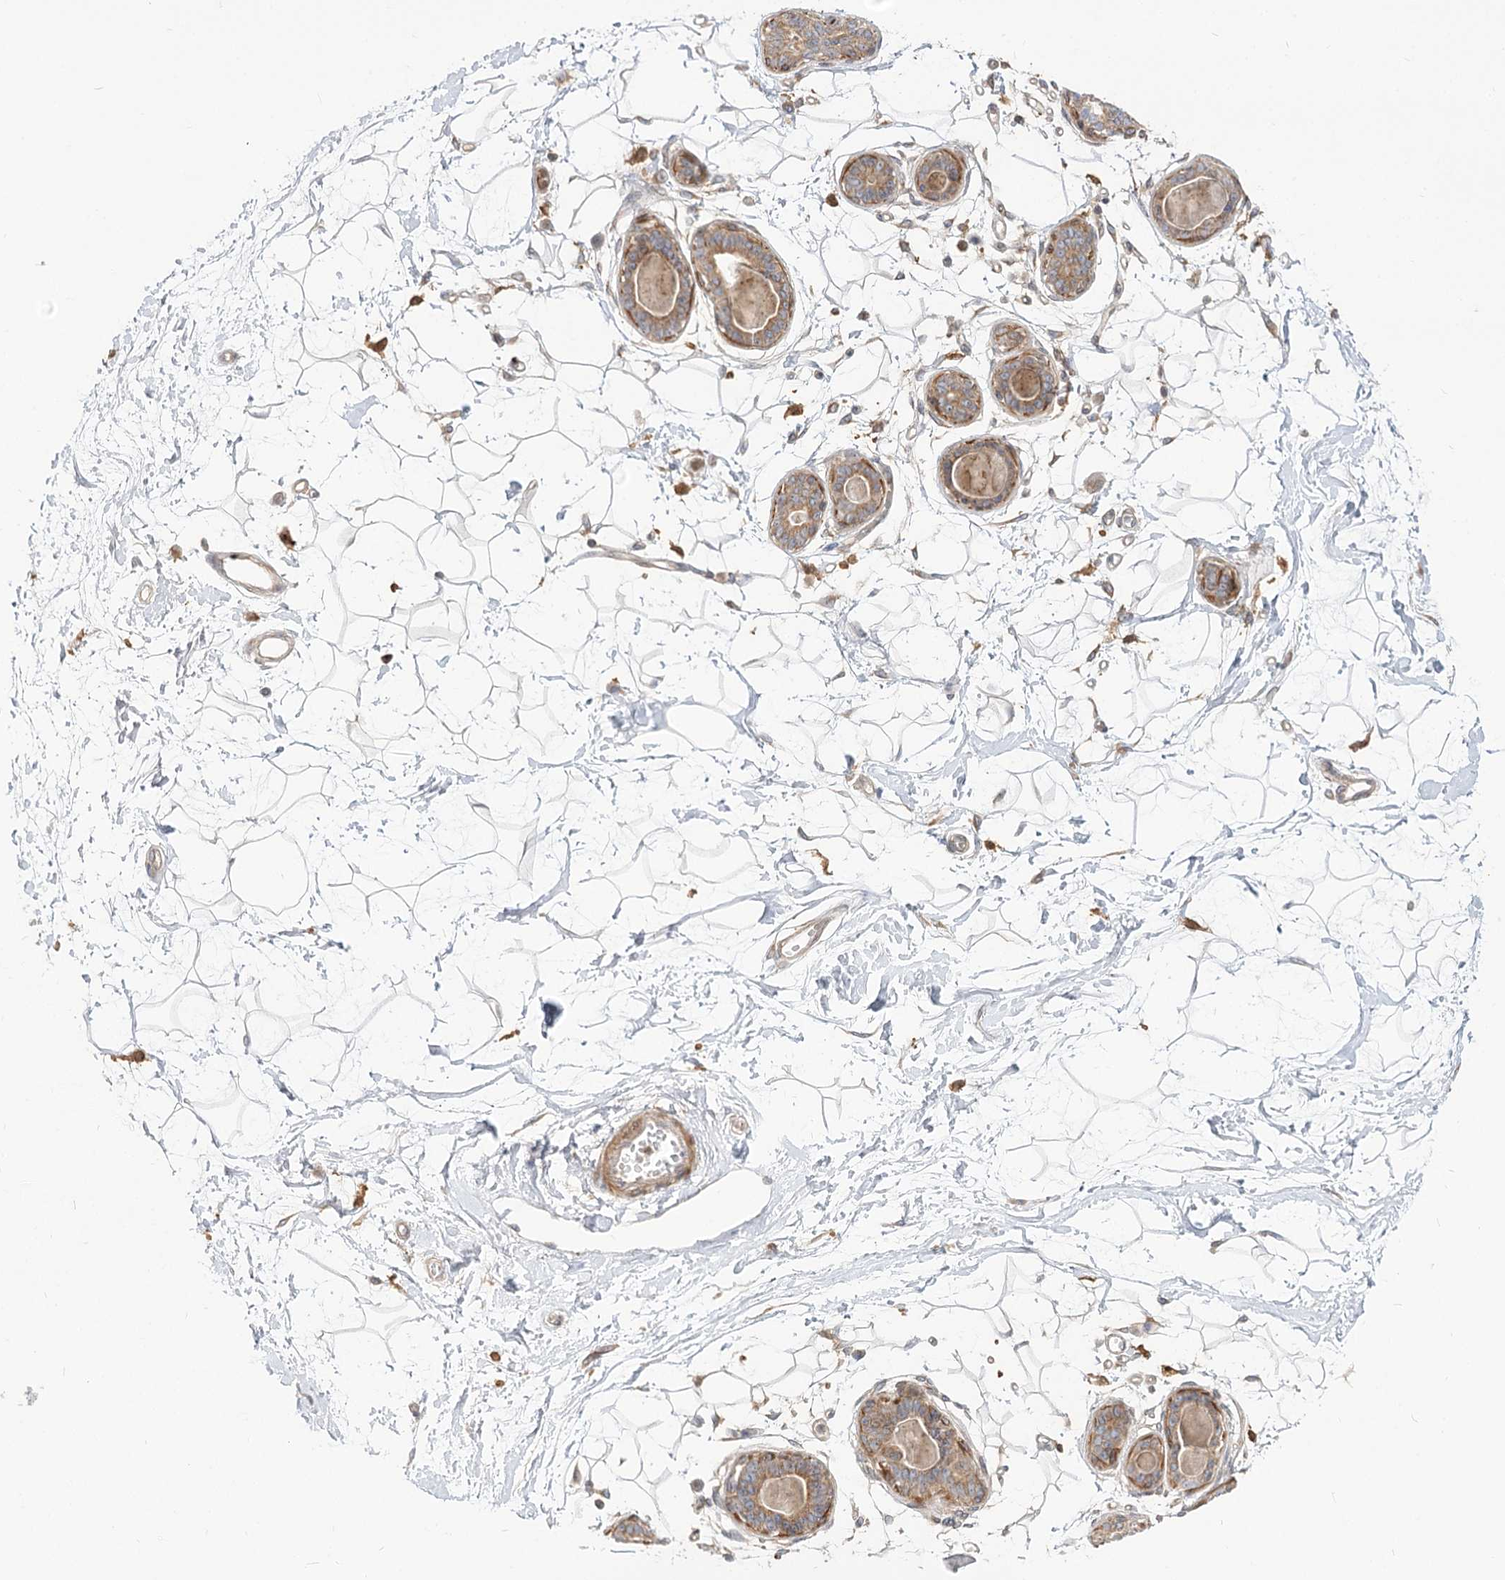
{"staining": {"intensity": "negative", "quantity": "none", "location": "none"}, "tissue": "breast", "cell_type": "Adipocytes", "image_type": "normal", "snomed": [{"axis": "morphology", "description": "Normal tissue, NOS"}, {"axis": "topography", "description": "Breast"}], "caption": "A high-resolution photomicrograph shows immunohistochemistry (IHC) staining of normal breast, which shows no significant positivity in adipocytes.", "gene": "MTMR3", "patient": {"sex": "female", "age": 45}}